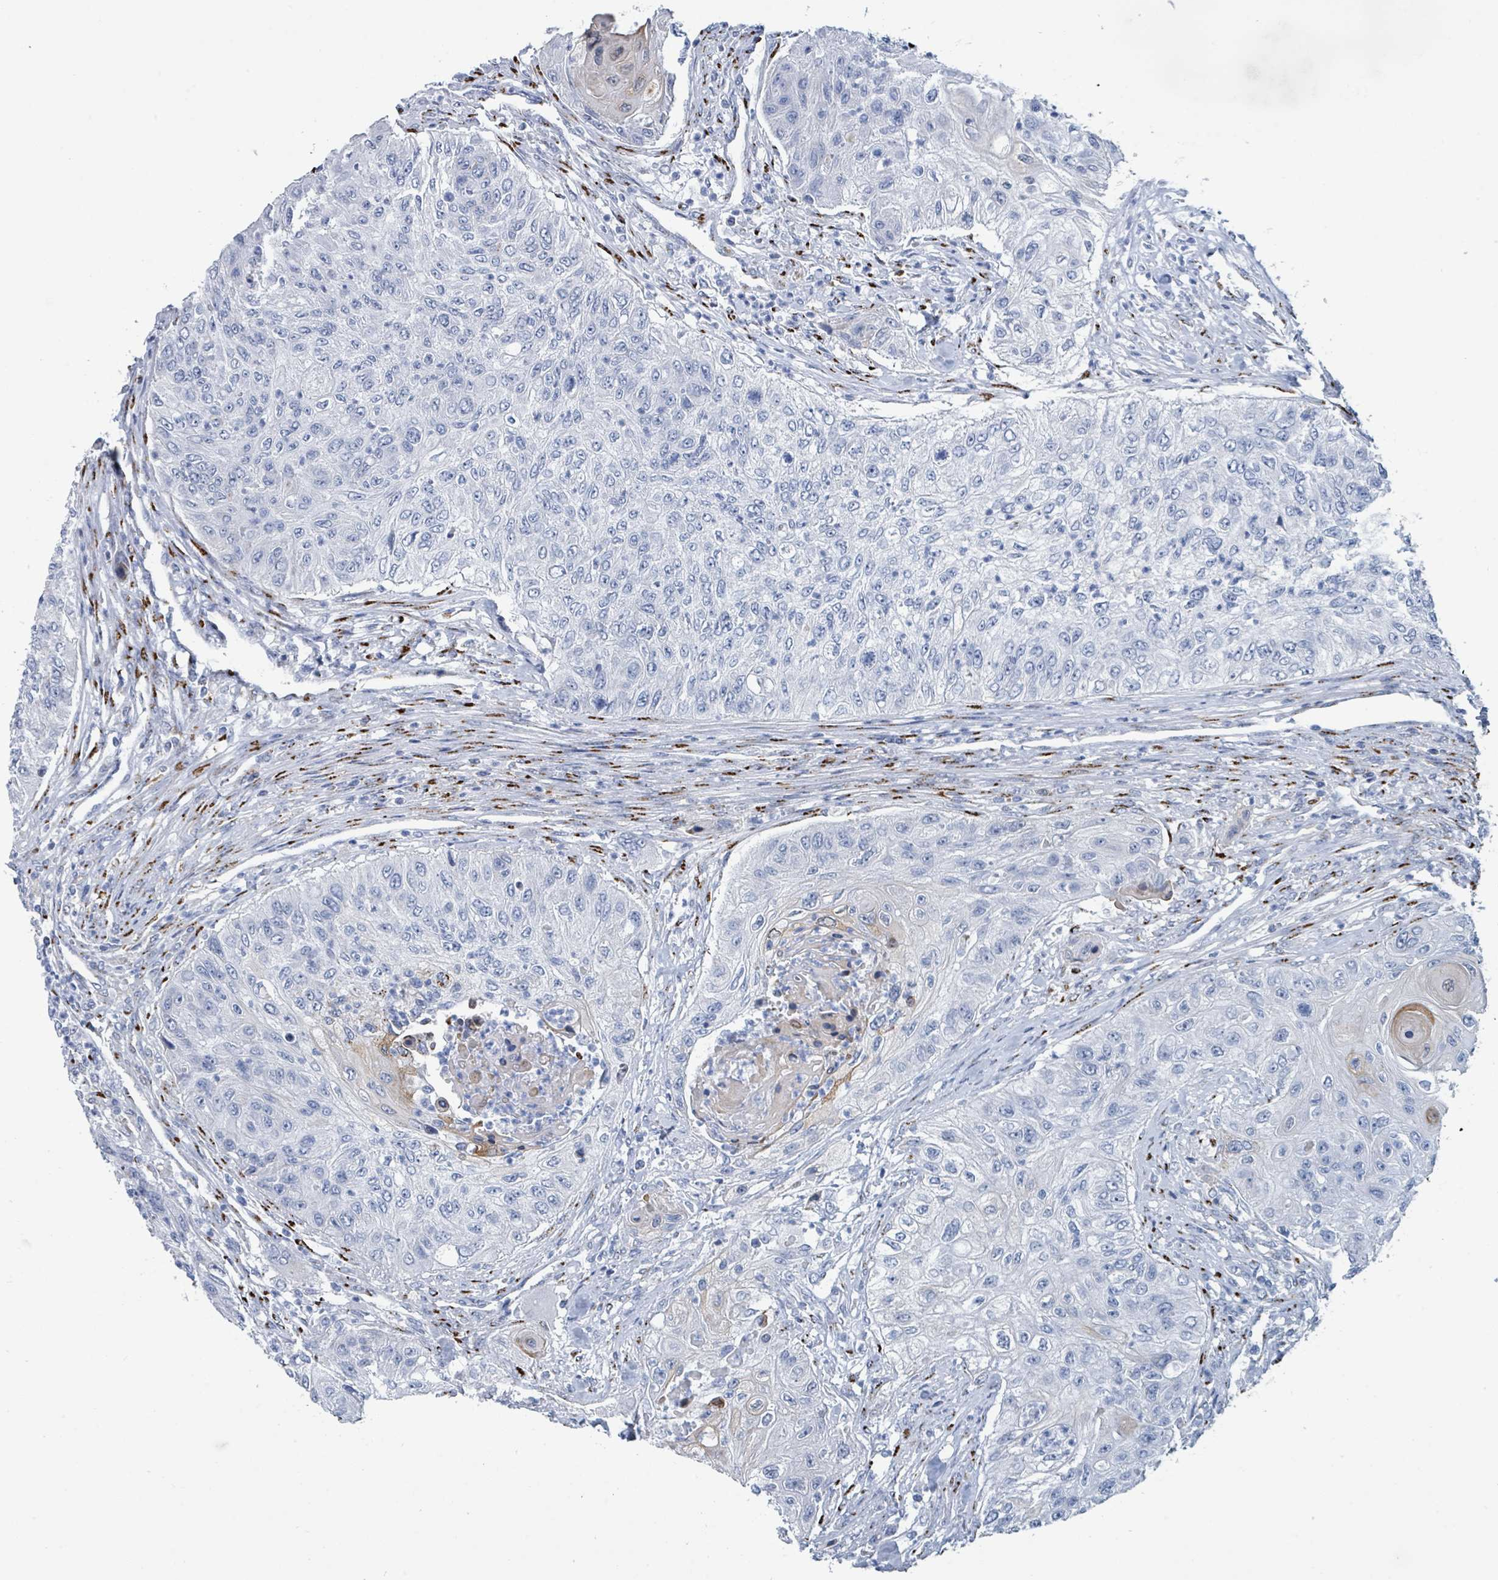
{"staining": {"intensity": "negative", "quantity": "none", "location": "none"}, "tissue": "urothelial cancer", "cell_type": "Tumor cells", "image_type": "cancer", "snomed": [{"axis": "morphology", "description": "Urothelial carcinoma, High grade"}, {"axis": "topography", "description": "Urinary bladder"}], "caption": "Urothelial cancer was stained to show a protein in brown. There is no significant staining in tumor cells.", "gene": "DCAF5", "patient": {"sex": "female", "age": 60}}